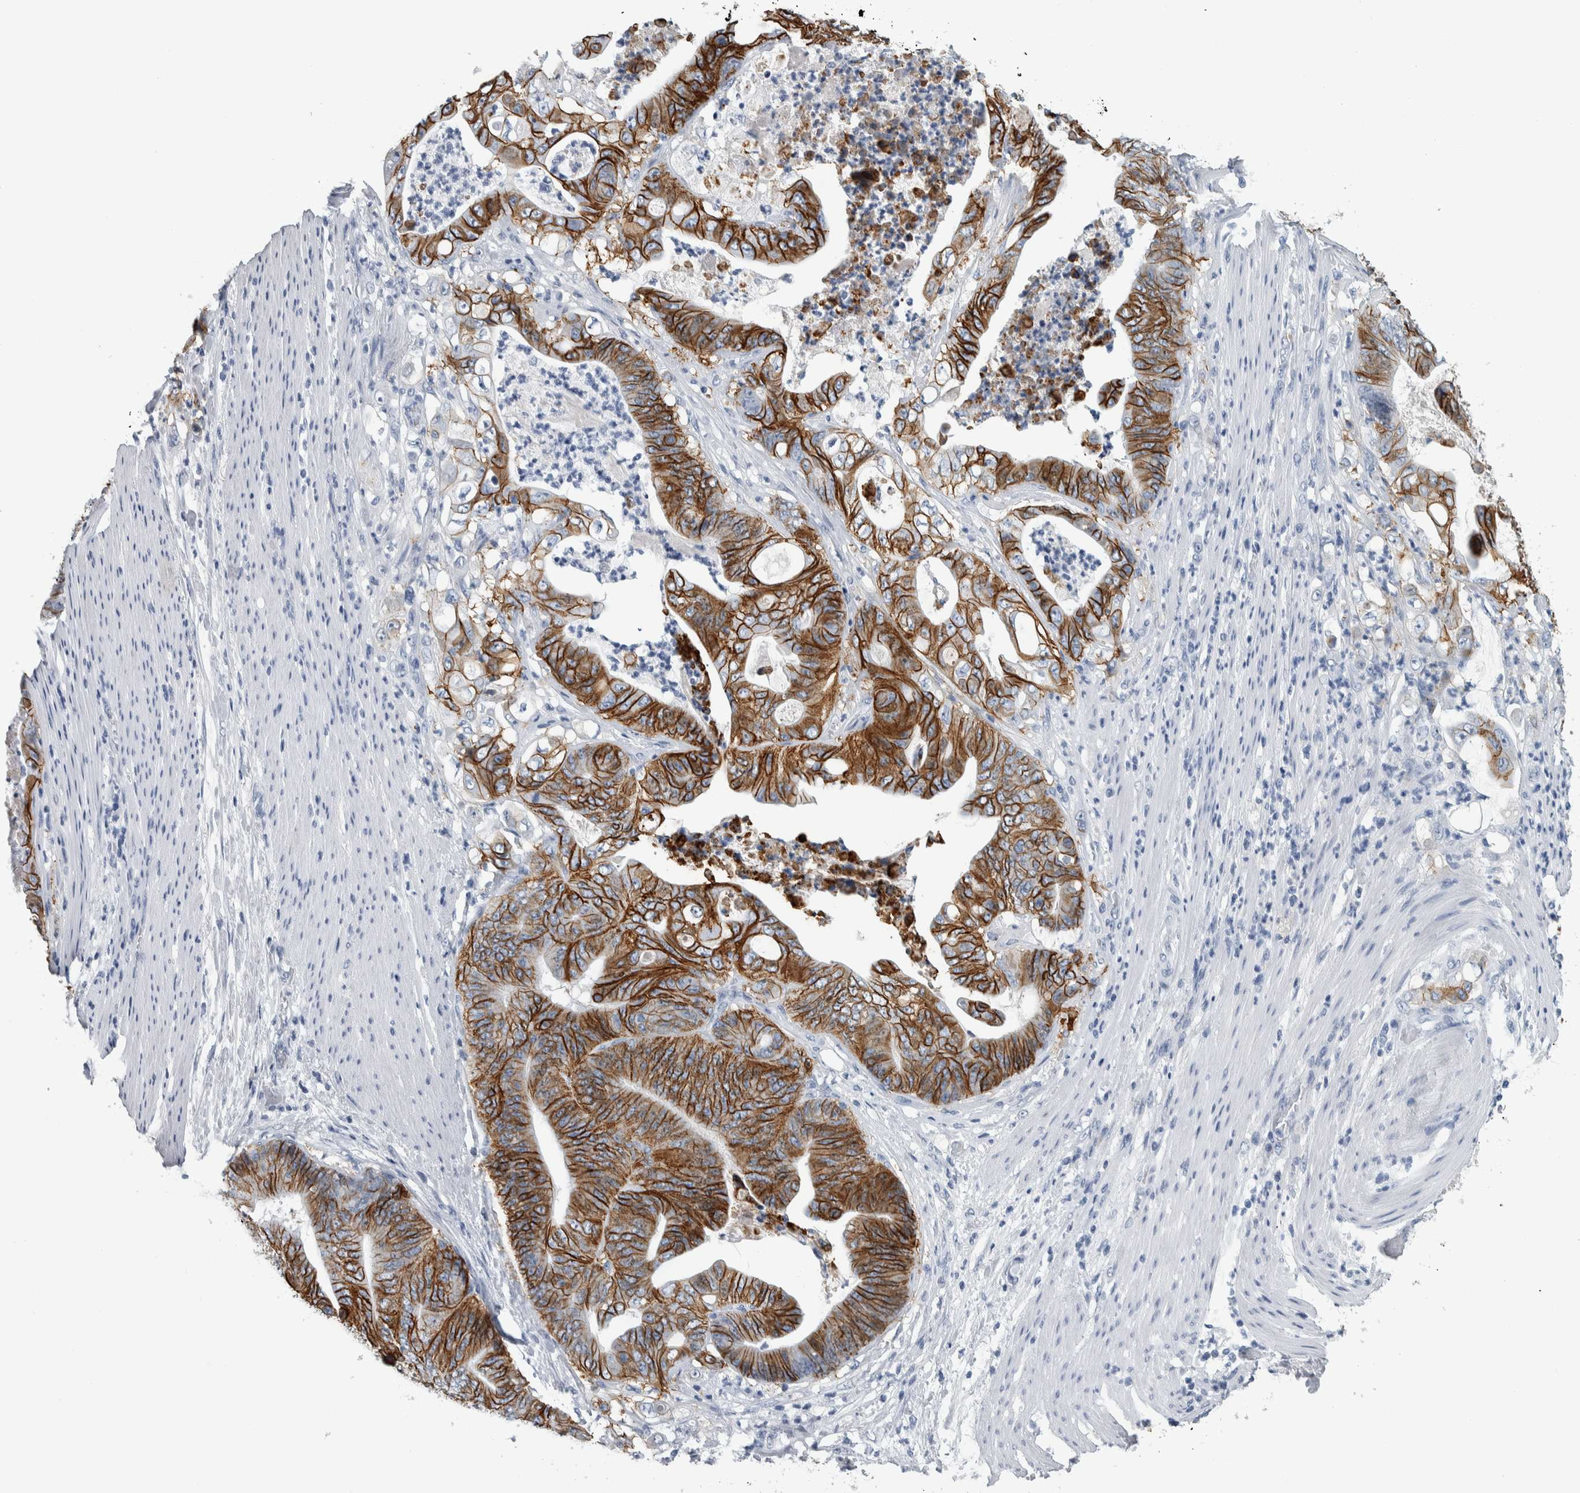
{"staining": {"intensity": "strong", "quantity": ">75%", "location": "cytoplasmic/membranous"}, "tissue": "stomach cancer", "cell_type": "Tumor cells", "image_type": "cancer", "snomed": [{"axis": "morphology", "description": "Adenocarcinoma, NOS"}, {"axis": "topography", "description": "Stomach"}], "caption": "Strong cytoplasmic/membranous protein positivity is identified in about >75% of tumor cells in stomach adenocarcinoma. (DAB (3,3'-diaminobenzidine) = brown stain, brightfield microscopy at high magnification).", "gene": "CDH17", "patient": {"sex": "female", "age": 73}}